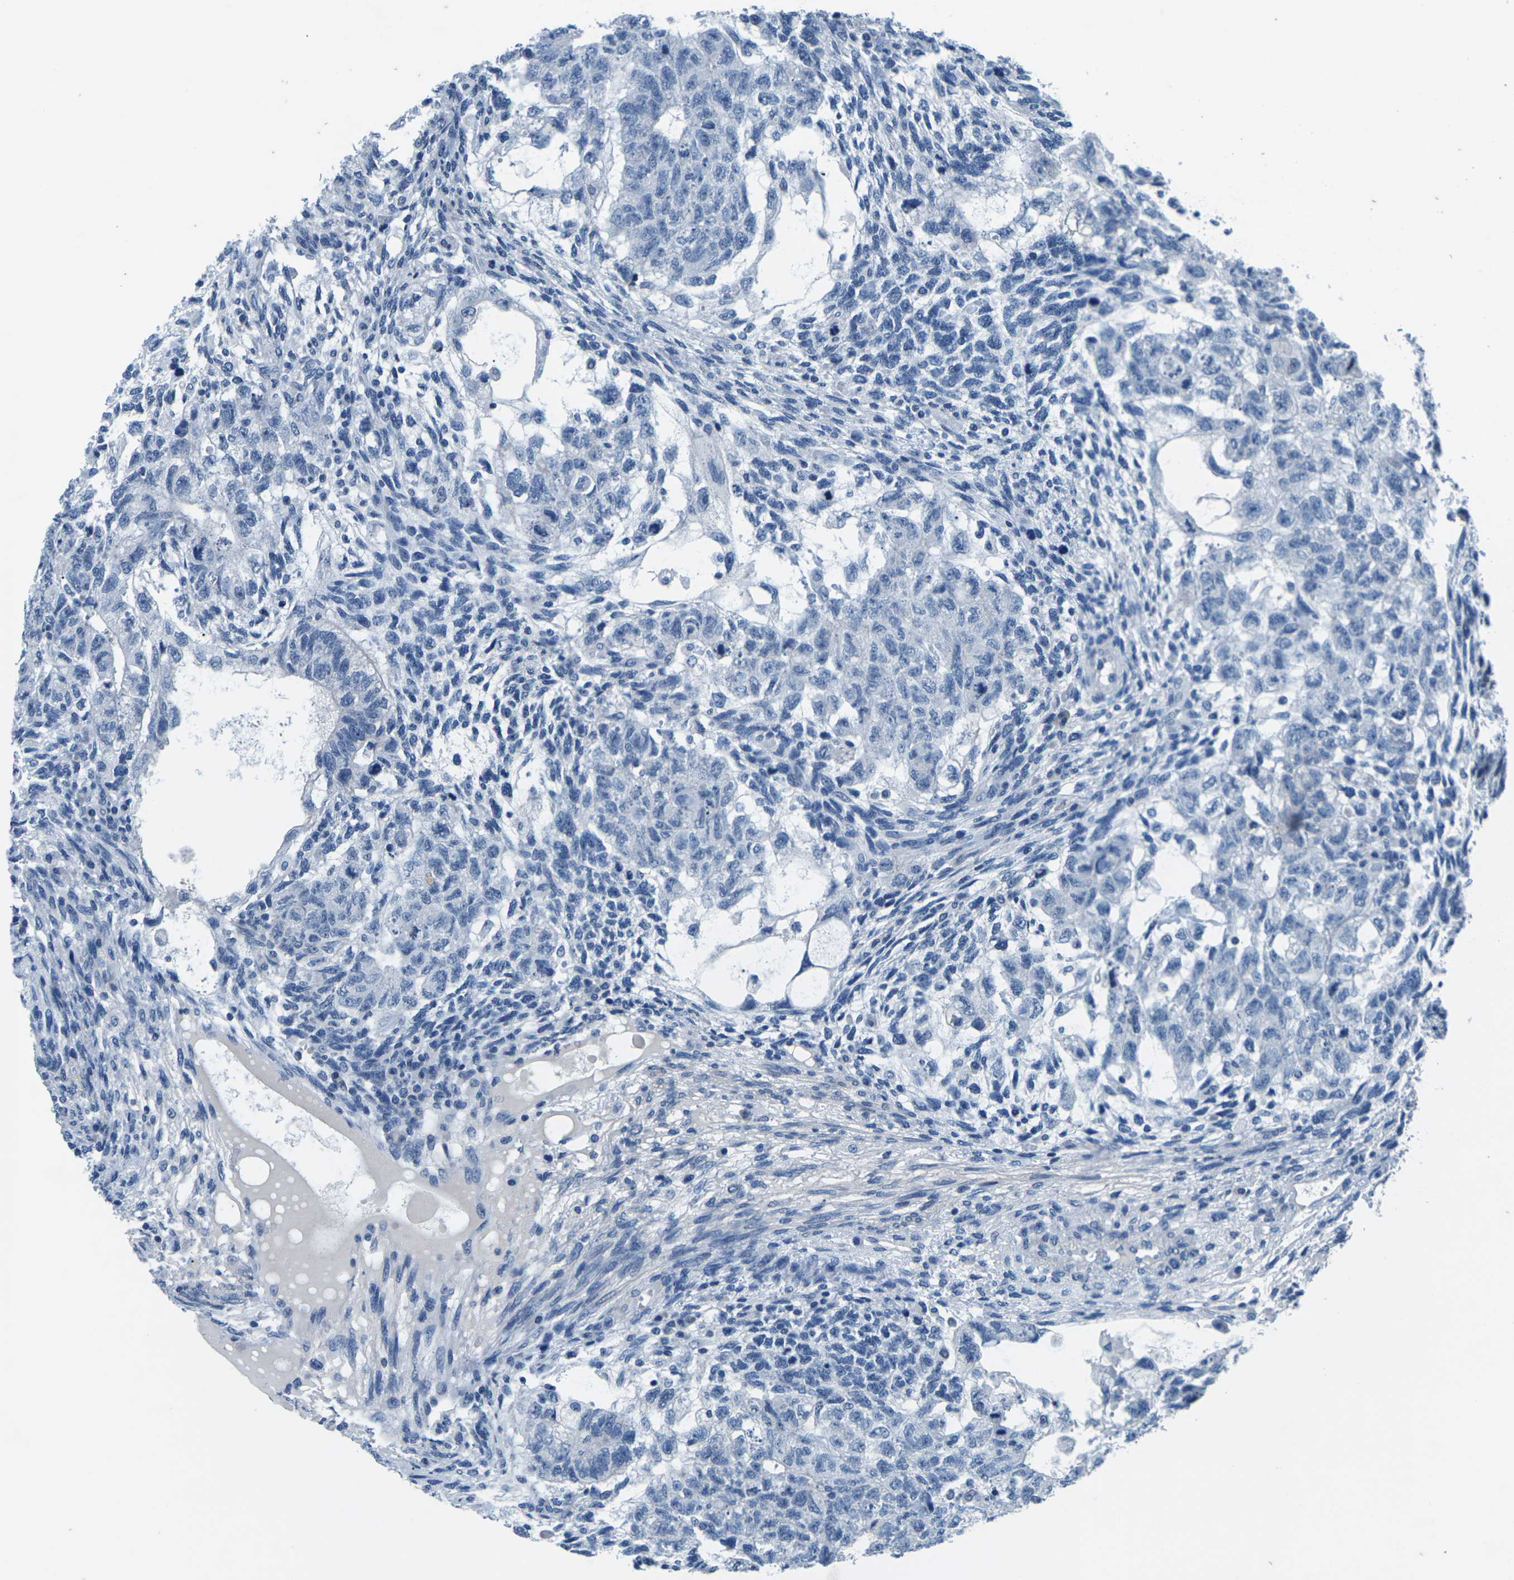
{"staining": {"intensity": "negative", "quantity": "none", "location": "none"}, "tissue": "testis cancer", "cell_type": "Tumor cells", "image_type": "cancer", "snomed": [{"axis": "morphology", "description": "Normal tissue, NOS"}, {"axis": "morphology", "description": "Carcinoma, Embryonal, NOS"}, {"axis": "topography", "description": "Testis"}], "caption": "A high-resolution image shows immunohistochemistry staining of testis cancer, which displays no significant staining in tumor cells.", "gene": "UMOD", "patient": {"sex": "male", "age": 36}}